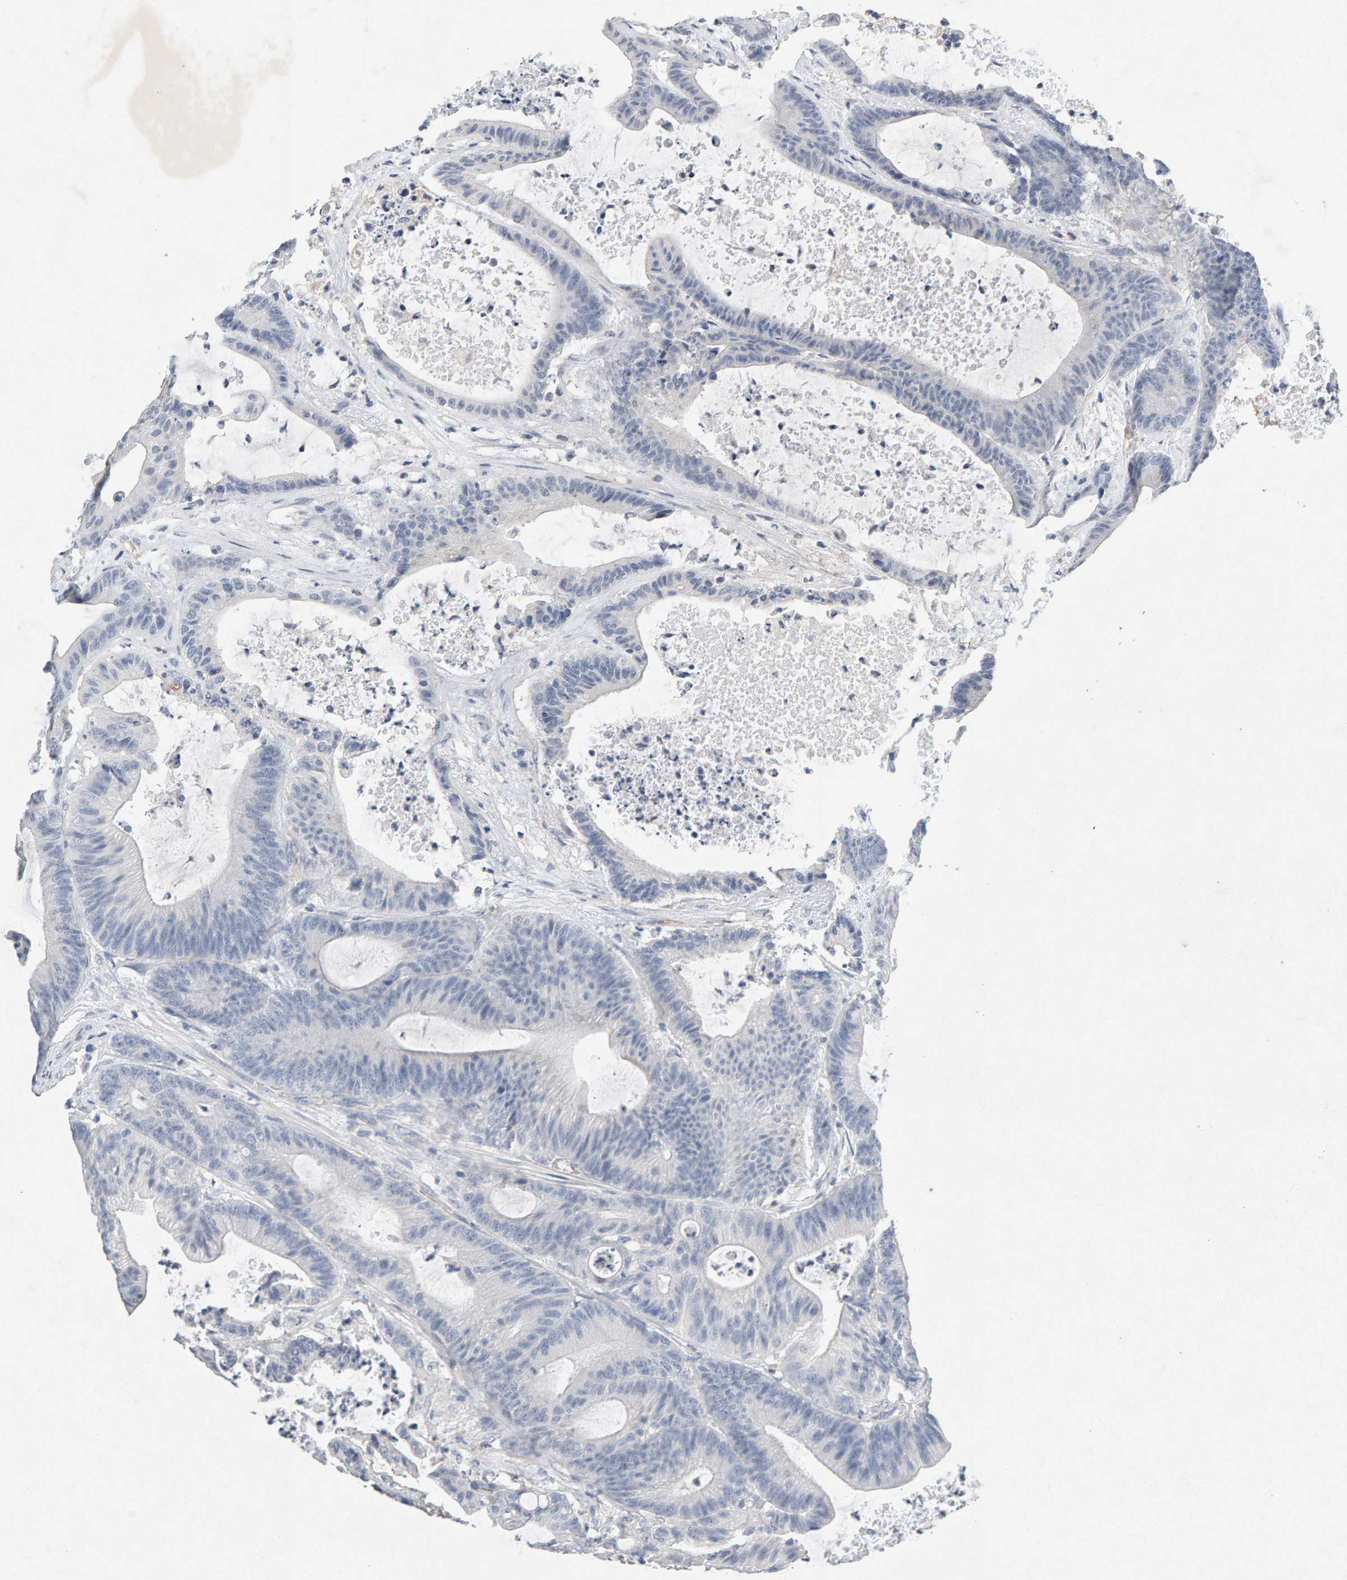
{"staining": {"intensity": "negative", "quantity": "none", "location": "none"}, "tissue": "colorectal cancer", "cell_type": "Tumor cells", "image_type": "cancer", "snomed": [{"axis": "morphology", "description": "Adenocarcinoma, NOS"}, {"axis": "topography", "description": "Colon"}], "caption": "Human adenocarcinoma (colorectal) stained for a protein using immunohistochemistry (IHC) exhibits no expression in tumor cells.", "gene": "PTPRM", "patient": {"sex": "female", "age": 84}}